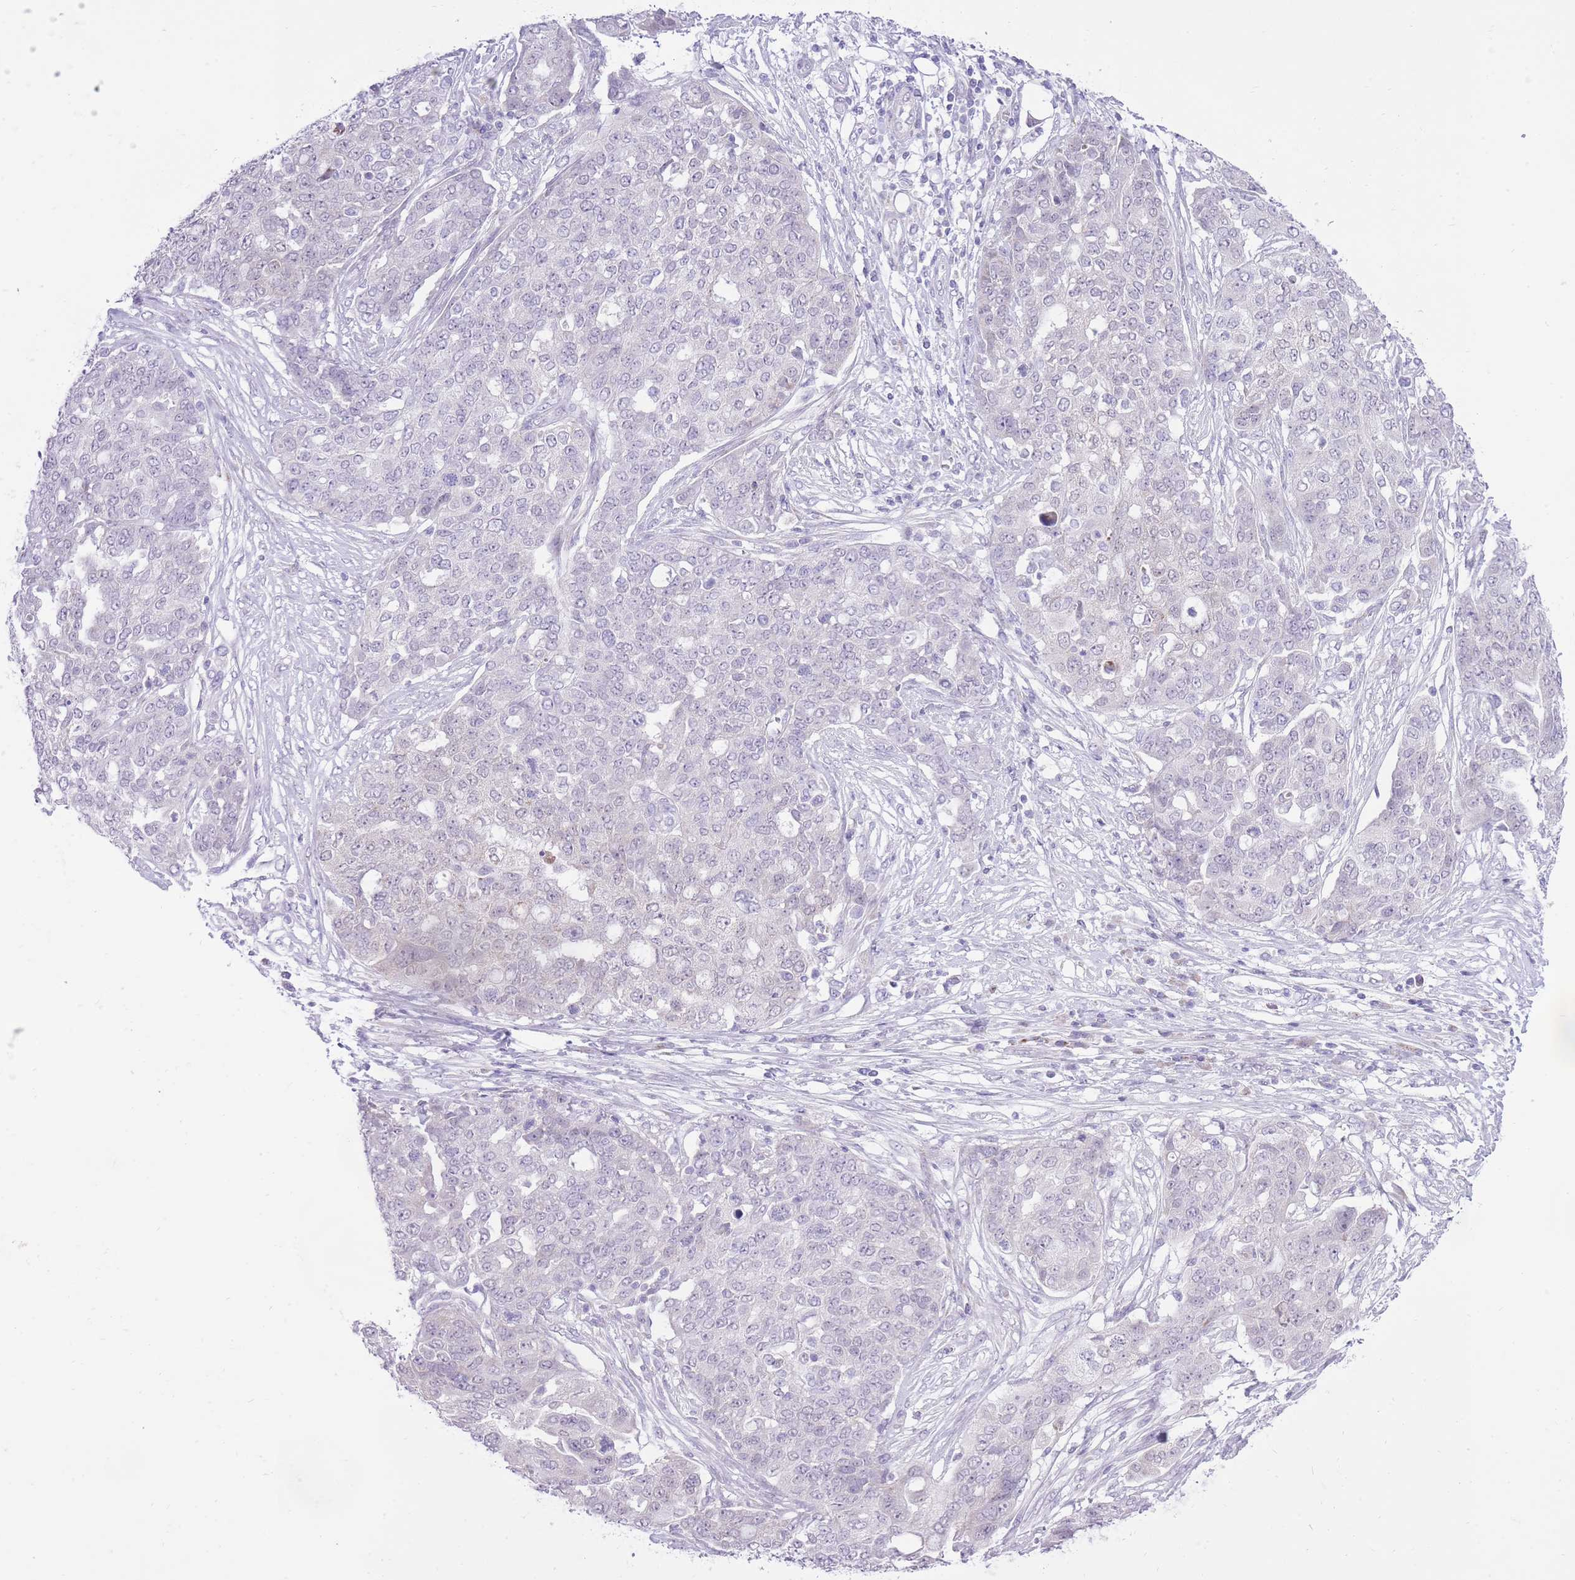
{"staining": {"intensity": "negative", "quantity": "none", "location": "none"}, "tissue": "ovarian cancer", "cell_type": "Tumor cells", "image_type": "cancer", "snomed": [{"axis": "morphology", "description": "Cystadenocarcinoma, serous, NOS"}, {"axis": "topography", "description": "Soft tissue"}, {"axis": "topography", "description": "Ovary"}], "caption": "An immunohistochemistry micrograph of serous cystadenocarcinoma (ovarian) is shown. There is no staining in tumor cells of serous cystadenocarcinoma (ovarian).", "gene": "DENND2D", "patient": {"sex": "female", "age": 57}}